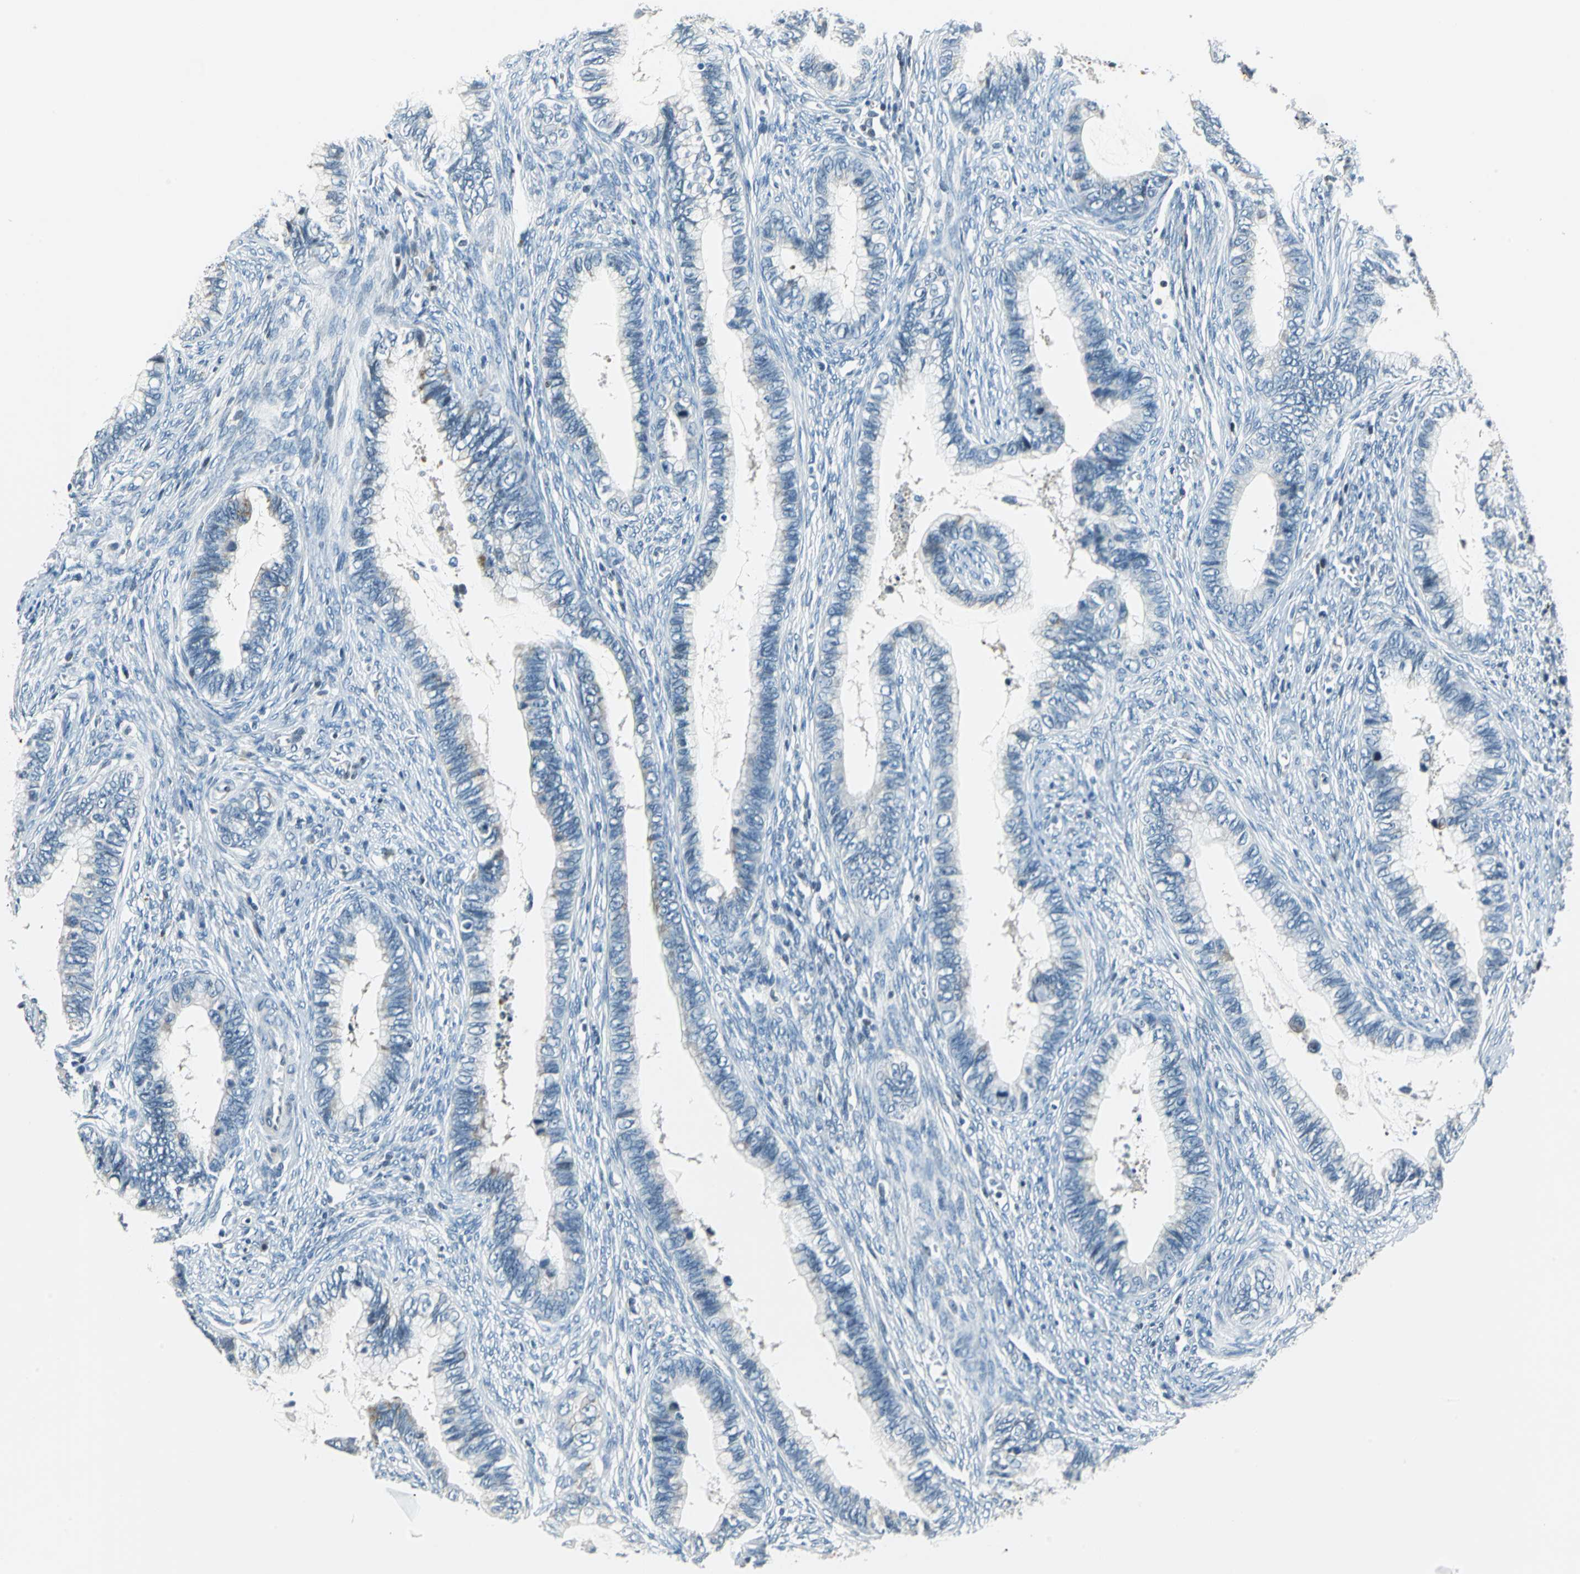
{"staining": {"intensity": "moderate", "quantity": "<25%", "location": "cytoplasmic/membranous"}, "tissue": "cervical cancer", "cell_type": "Tumor cells", "image_type": "cancer", "snomed": [{"axis": "morphology", "description": "Adenocarcinoma, NOS"}, {"axis": "topography", "description": "Cervix"}], "caption": "Immunohistochemistry micrograph of human adenocarcinoma (cervical) stained for a protein (brown), which displays low levels of moderate cytoplasmic/membranous staining in approximately <25% of tumor cells.", "gene": "HCFC2", "patient": {"sex": "female", "age": 44}}